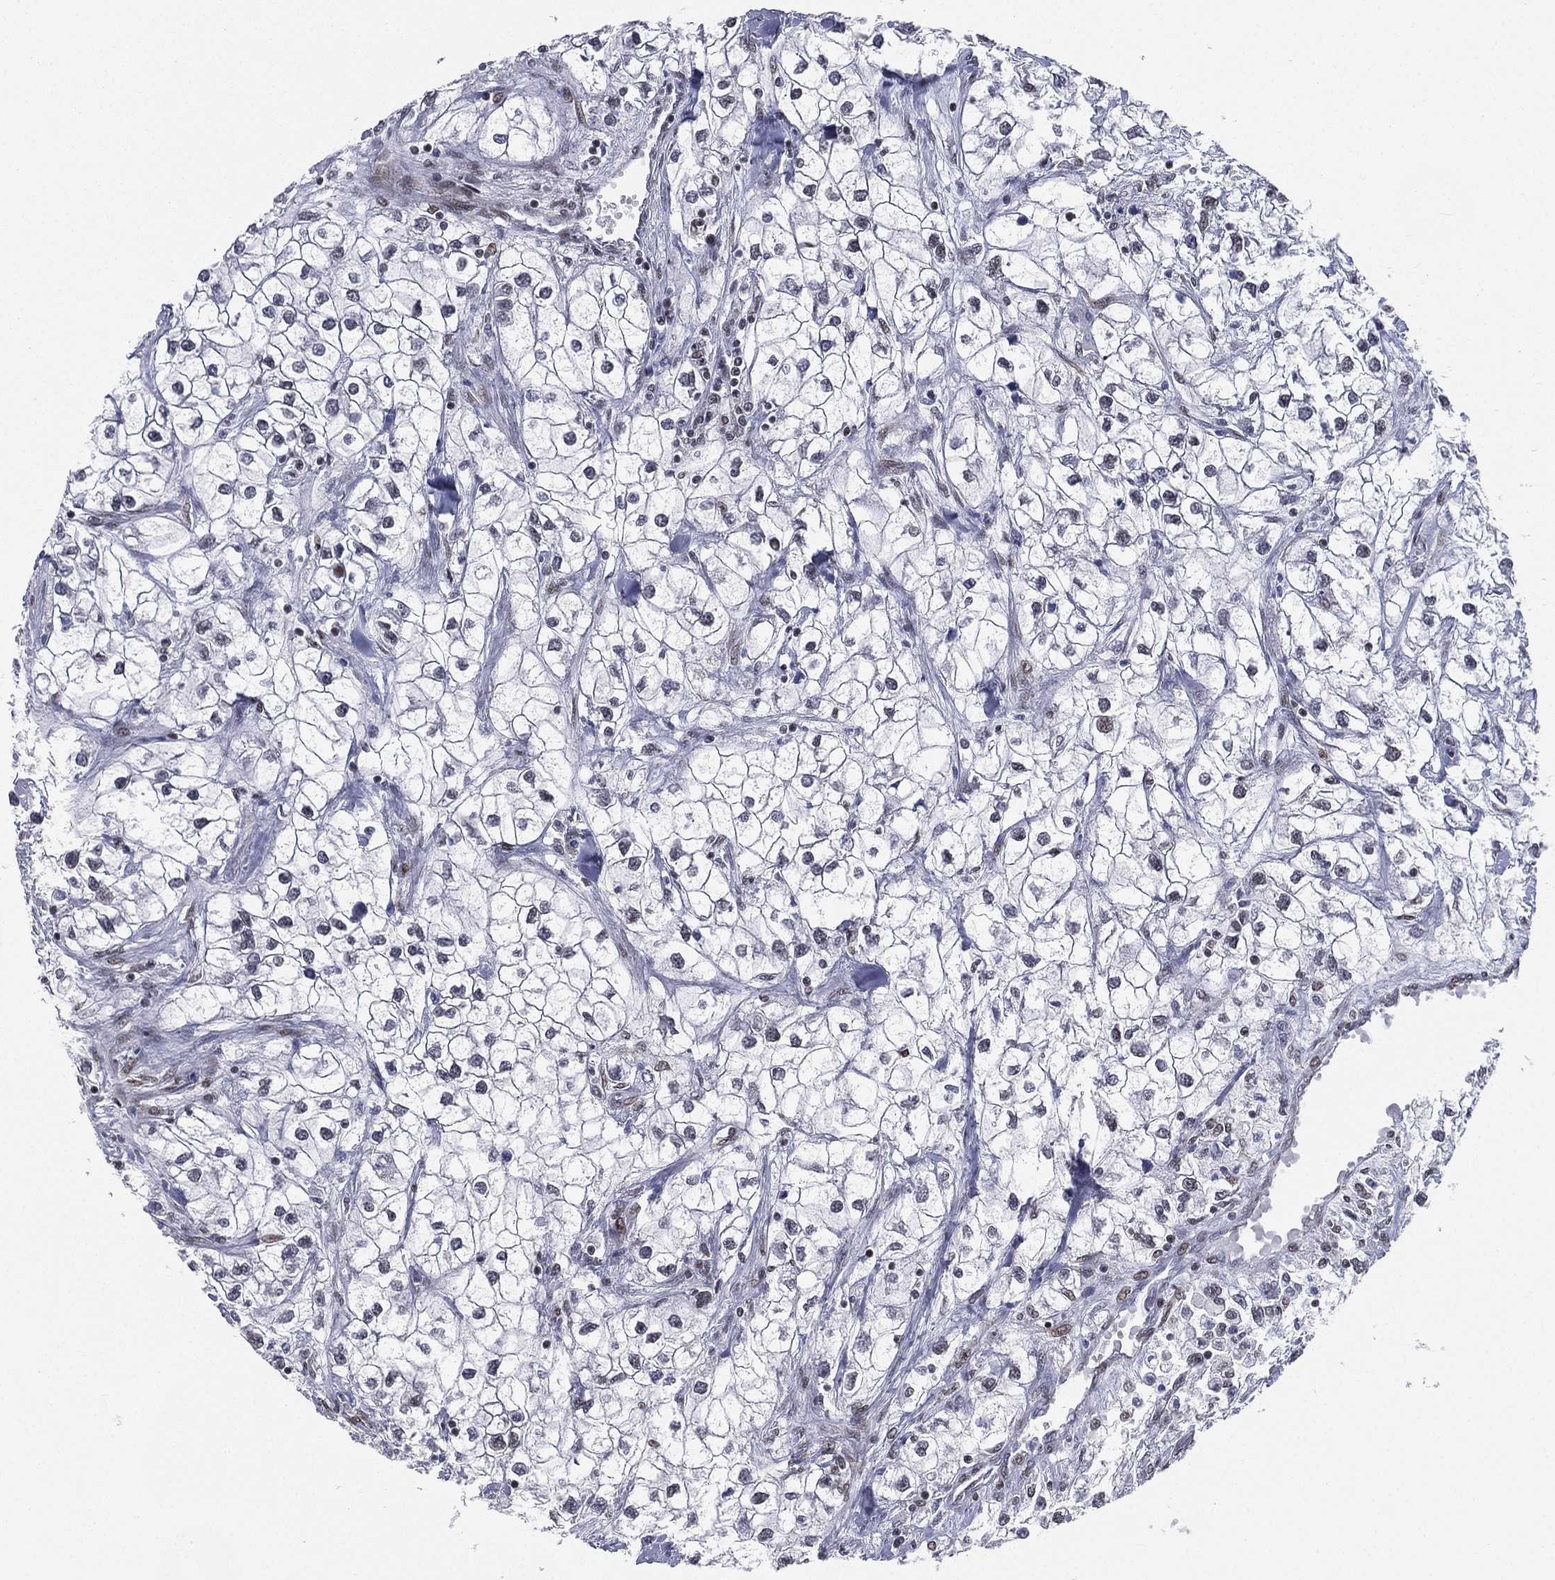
{"staining": {"intensity": "negative", "quantity": "none", "location": "none"}, "tissue": "renal cancer", "cell_type": "Tumor cells", "image_type": "cancer", "snomed": [{"axis": "morphology", "description": "Adenocarcinoma, NOS"}, {"axis": "topography", "description": "Kidney"}], "caption": "Tumor cells show no significant protein expression in adenocarcinoma (renal).", "gene": "FUBP3", "patient": {"sex": "male", "age": 59}}